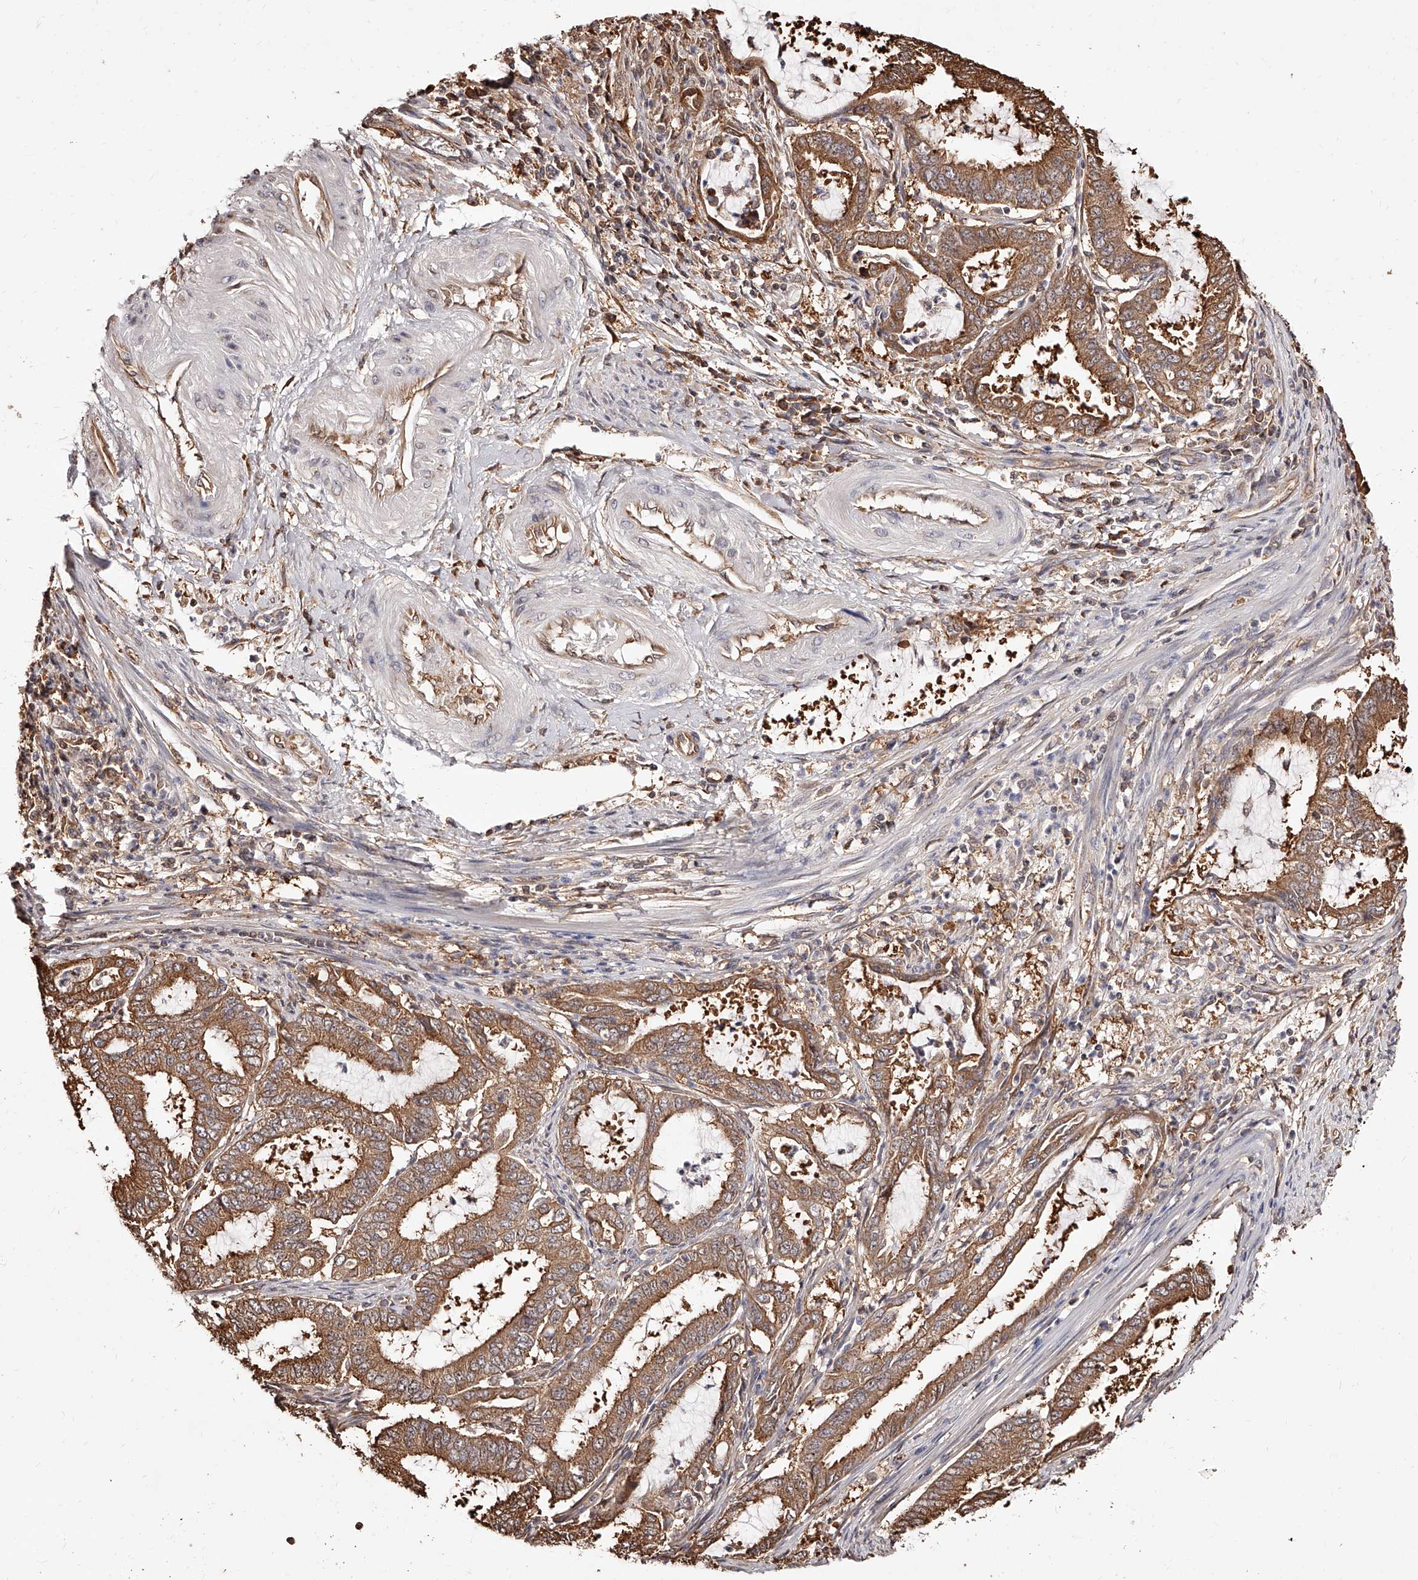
{"staining": {"intensity": "moderate", "quantity": ">75%", "location": "cytoplasmic/membranous"}, "tissue": "endometrial cancer", "cell_type": "Tumor cells", "image_type": "cancer", "snomed": [{"axis": "morphology", "description": "Adenocarcinoma, NOS"}, {"axis": "topography", "description": "Endometrium"}], "caption": "Immunohistochemical staining of adenocarcinoma (endometrial) demonstrates medium levels of moderate cytoplasmic/membranous protein staining in about >75% of tumor cells.", "gene": "ZNF582", "patient": {"sex": "female", "age": 51}}